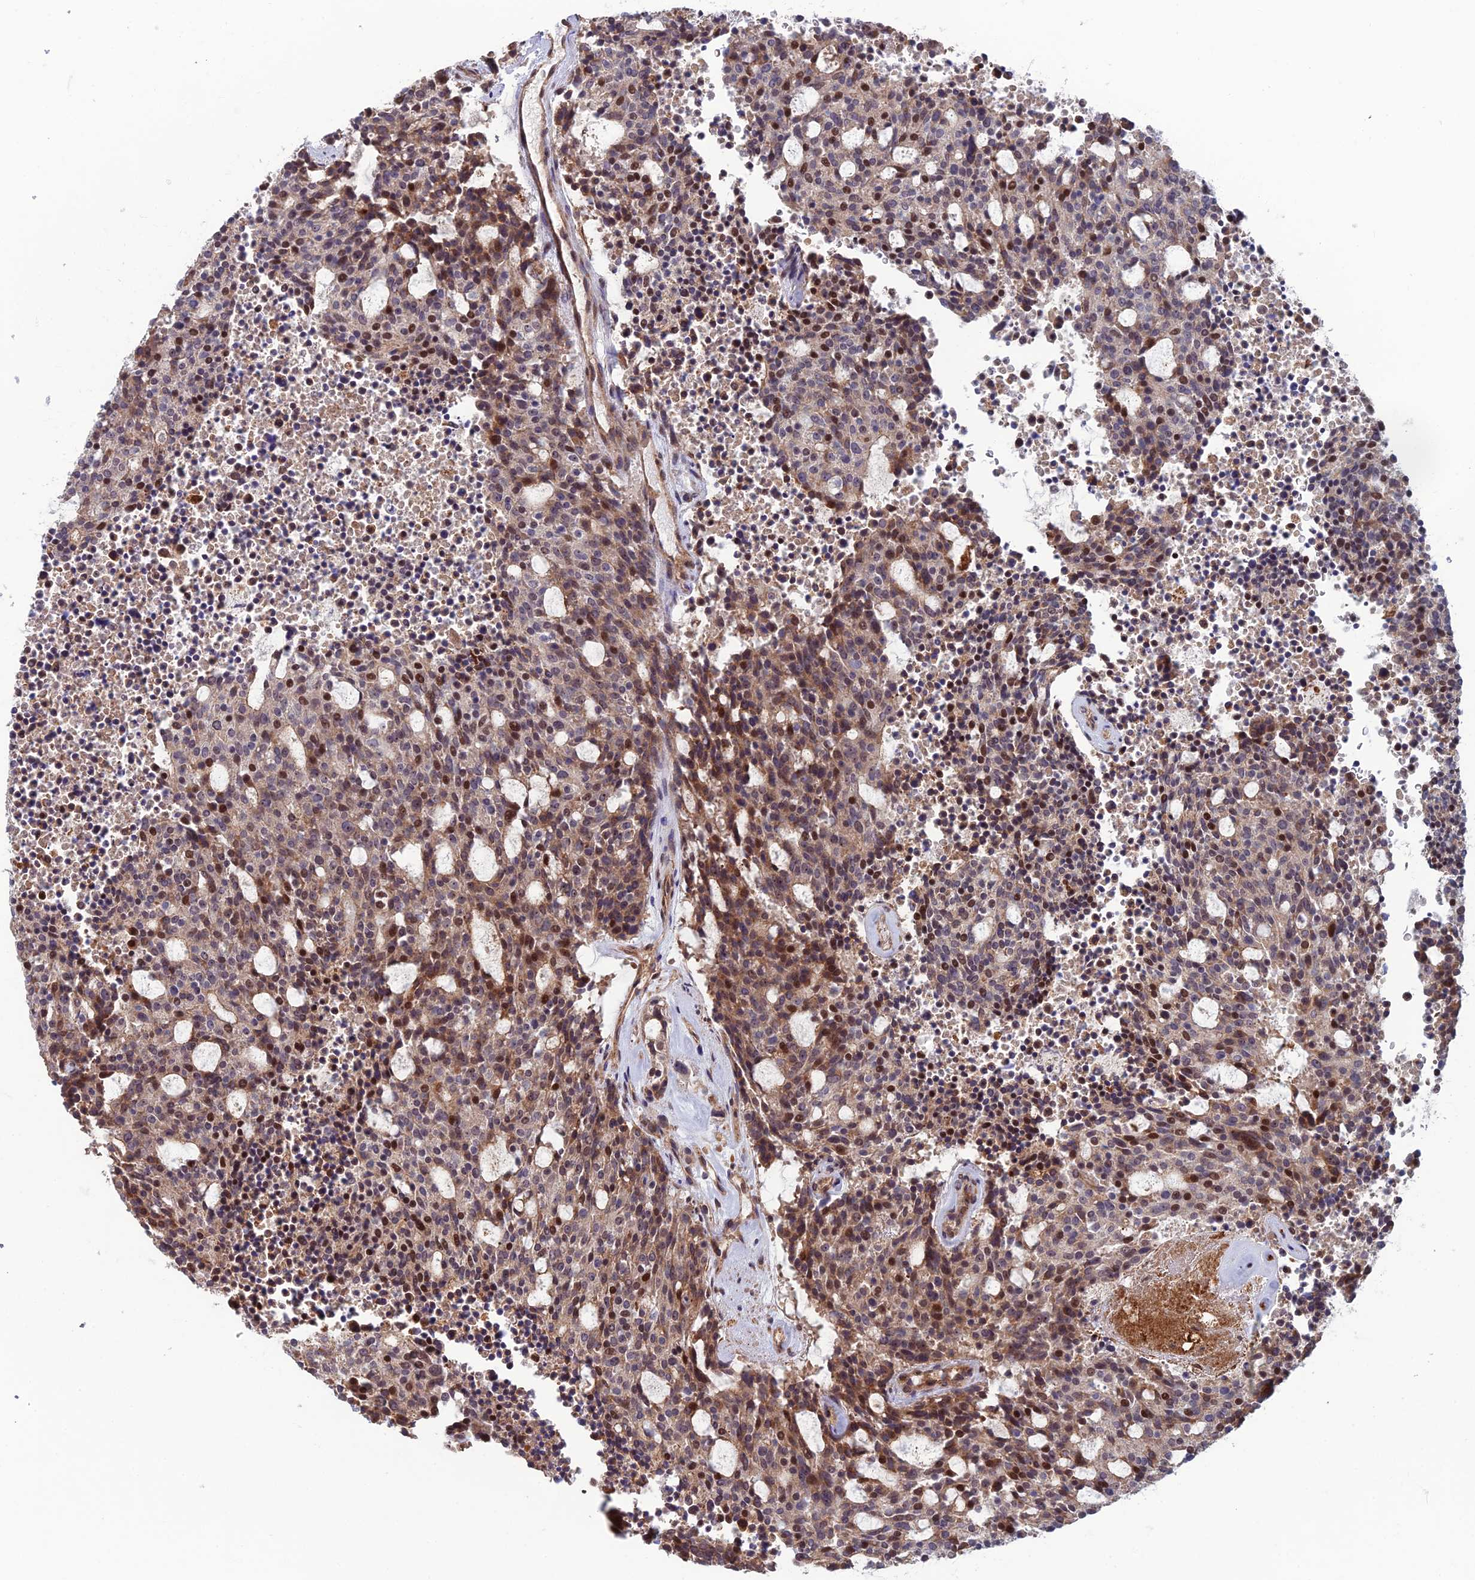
{"staining": {"intensity": "moderate", "quantity": ">75%", "location": "nuclear"}, "tissue": "carcinoid", "cell_type": "Tumor cells", "image_type": "cancer", "snomed": [{"axis": "morphology", "description": "Carcinoid, malignant, NOS"}, {"axis": "topography", "description": "Pancreas"}], "caption": "Malignant carcinoid was stained to show a protein in brown. There is medium levels of moderate nuclear staining in approximately >75% of tumor cells. (DAB (3,3'-diaminobenzidine) = brown stain, brightfield microscopy at high magnification).", "gene": "CCDC183", "patient": {"sex": "female", "age": 54}}